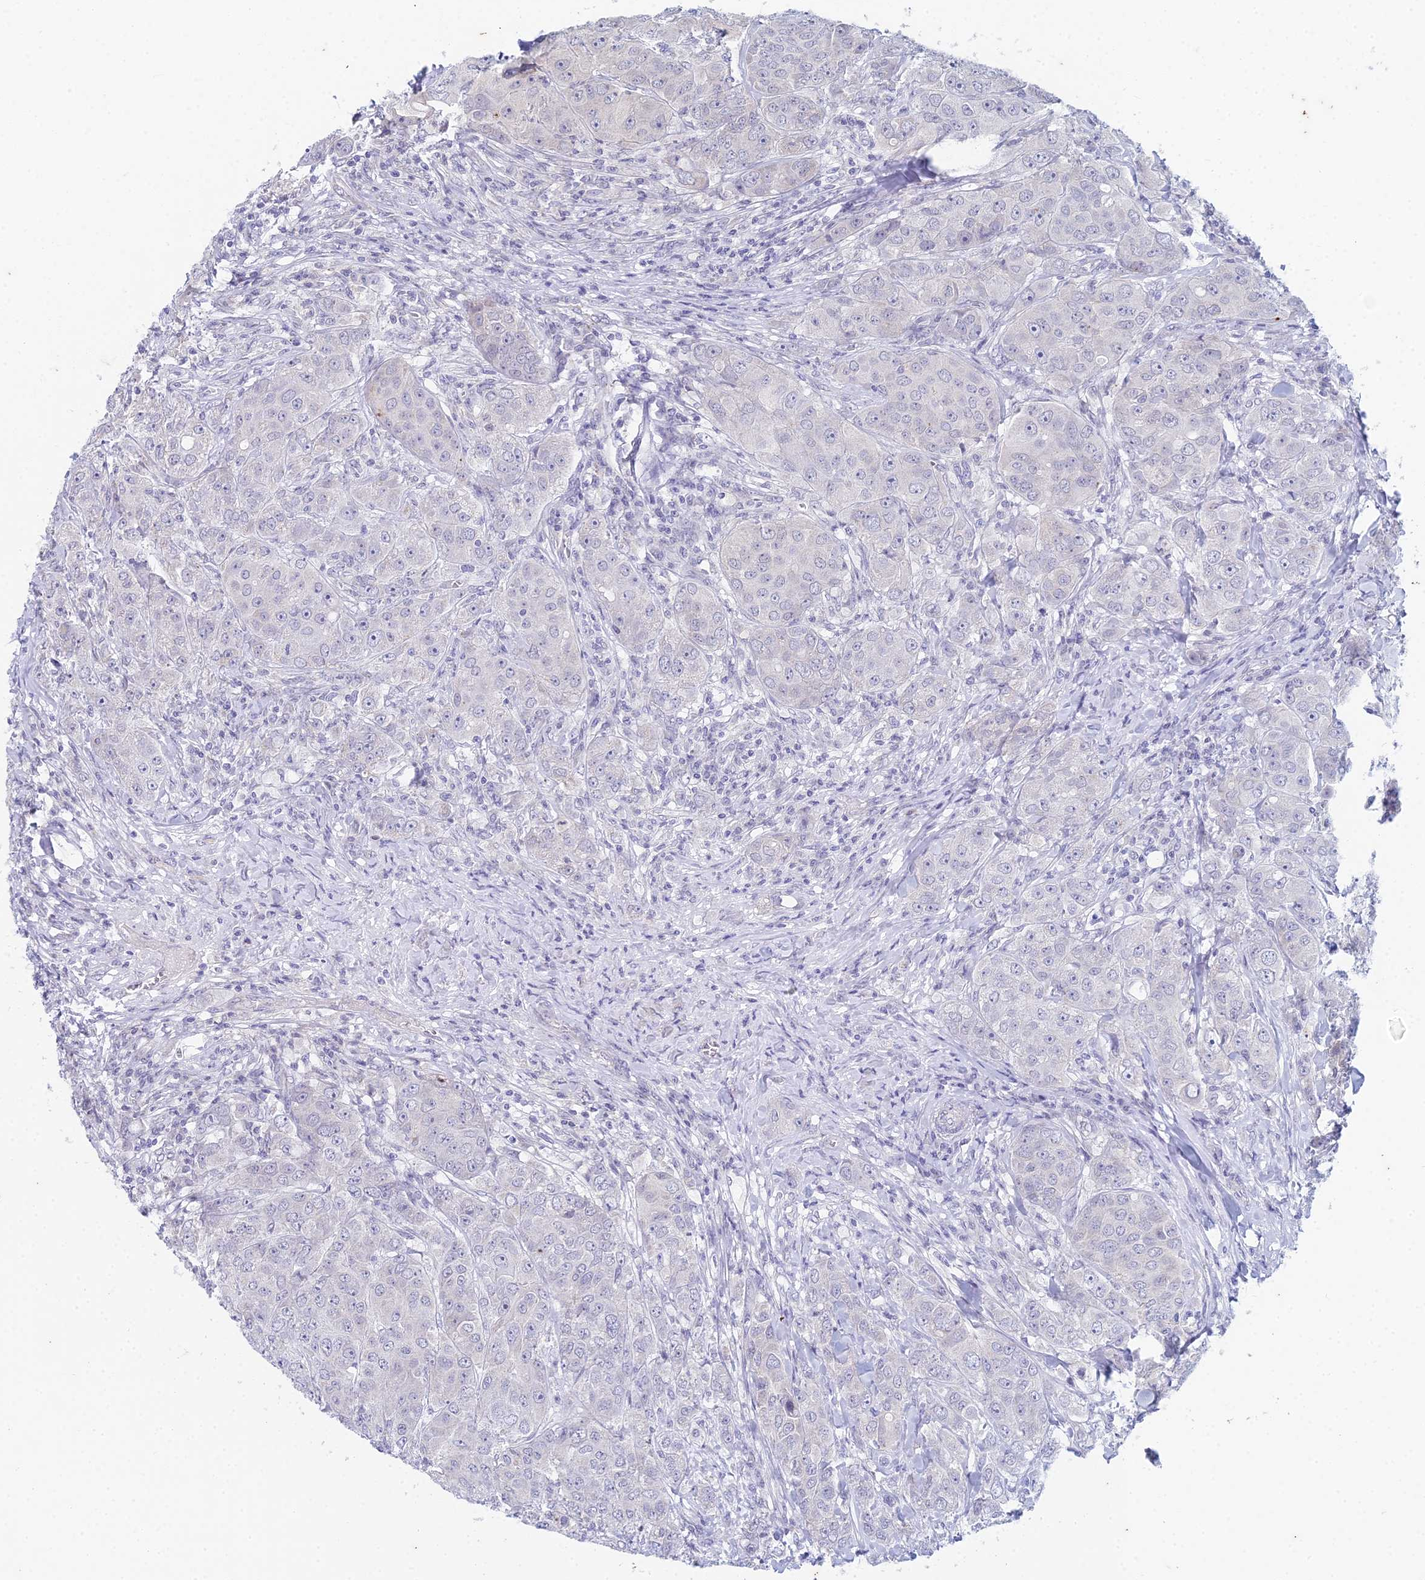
{"staining": {"intensity": "negative", "quantity": "none", "location": "none"}, "tissue": "breast cancer", "cell_type": "Tumor cells", "image_type": "cancer", "snomed": [{"axis": "morphology", "description": "Duct carcinoma"}, {"axis": "topography", "description": "Breast"}], "caption": "Human breast intraductal carcinoma stained for a protein using immunohistochemistry (IHC) demonstrates no positivity in tumor cells.", "gene": "EEF2KMT", "patient": {"sex": "female", "age": 43}}